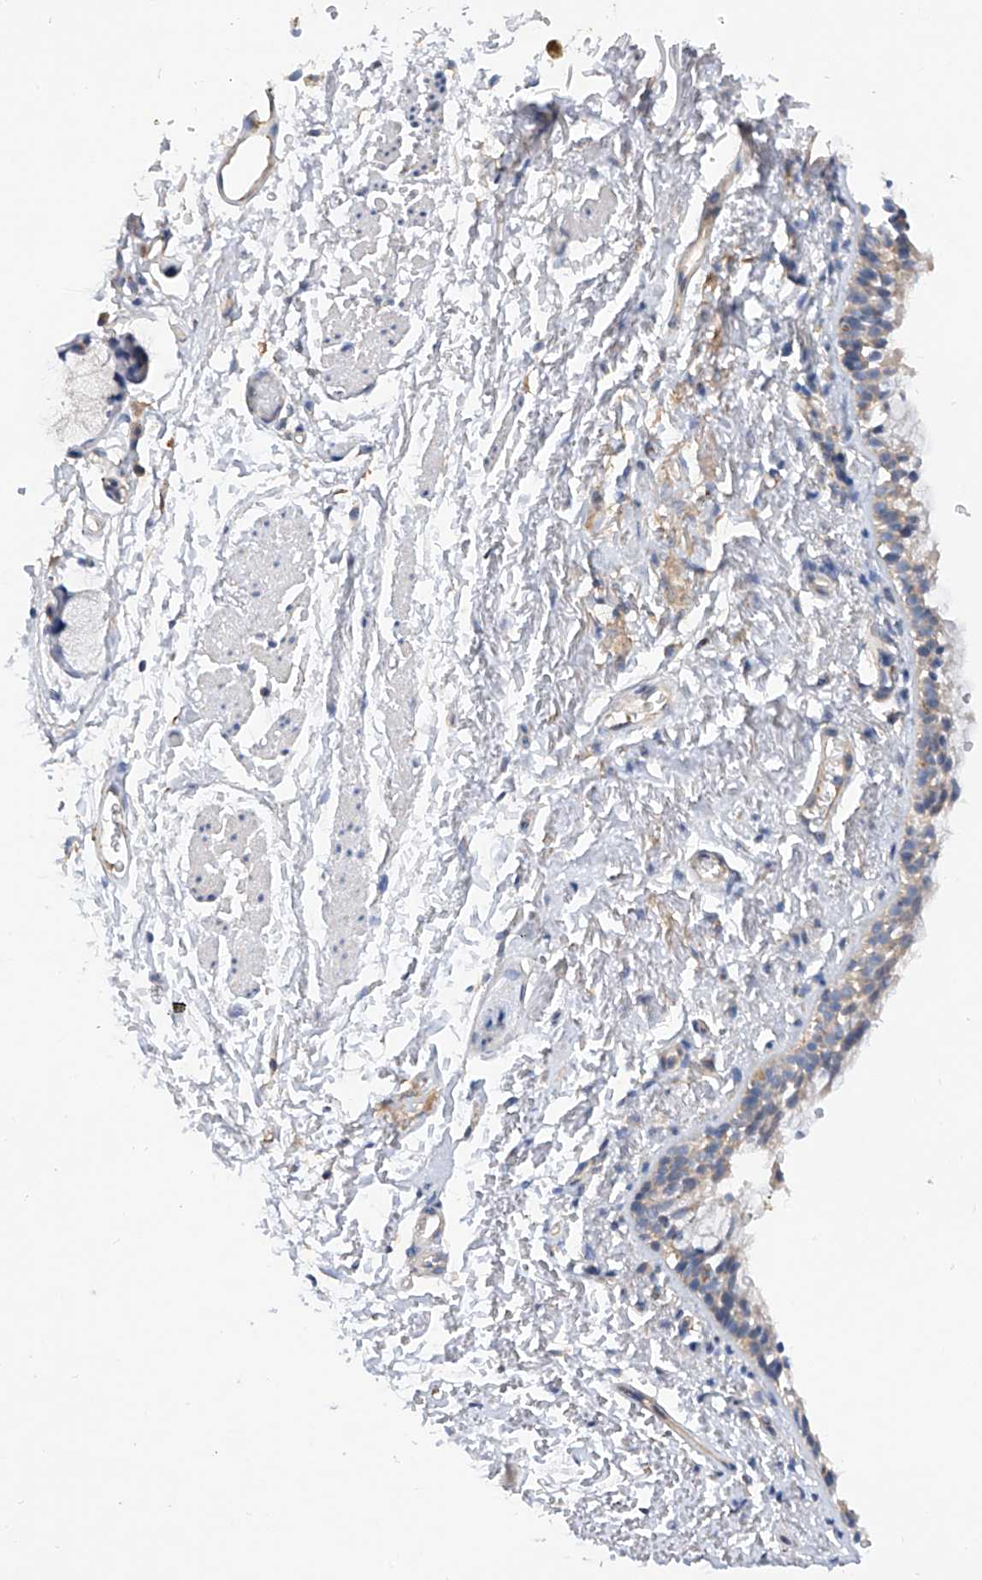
{"staining": {"intensity": "weak", "quantity": "<25%", "location": "cytoplasmic/membranous"}, "tissue": "bronchus", "cell_type": "Respiratory epithelial cells", "image_type": "normal", "snomed": [{"axis": "morphology", "description": "Normal tissue, NOS"}, {"axis": "topography", "description": "Cartilage tissue"}, {"axis": "topography", "description": "Bronchus"}], "caption": "Immunohistochemistry micrograph of unremarkable human bronchus stained for a protein (brown), which displays no positivity in respiratory epithelial cells. (DAB IHC, high magnification).", "gene": "AMD1", "patient": {"sex": "female", "age": 73}}